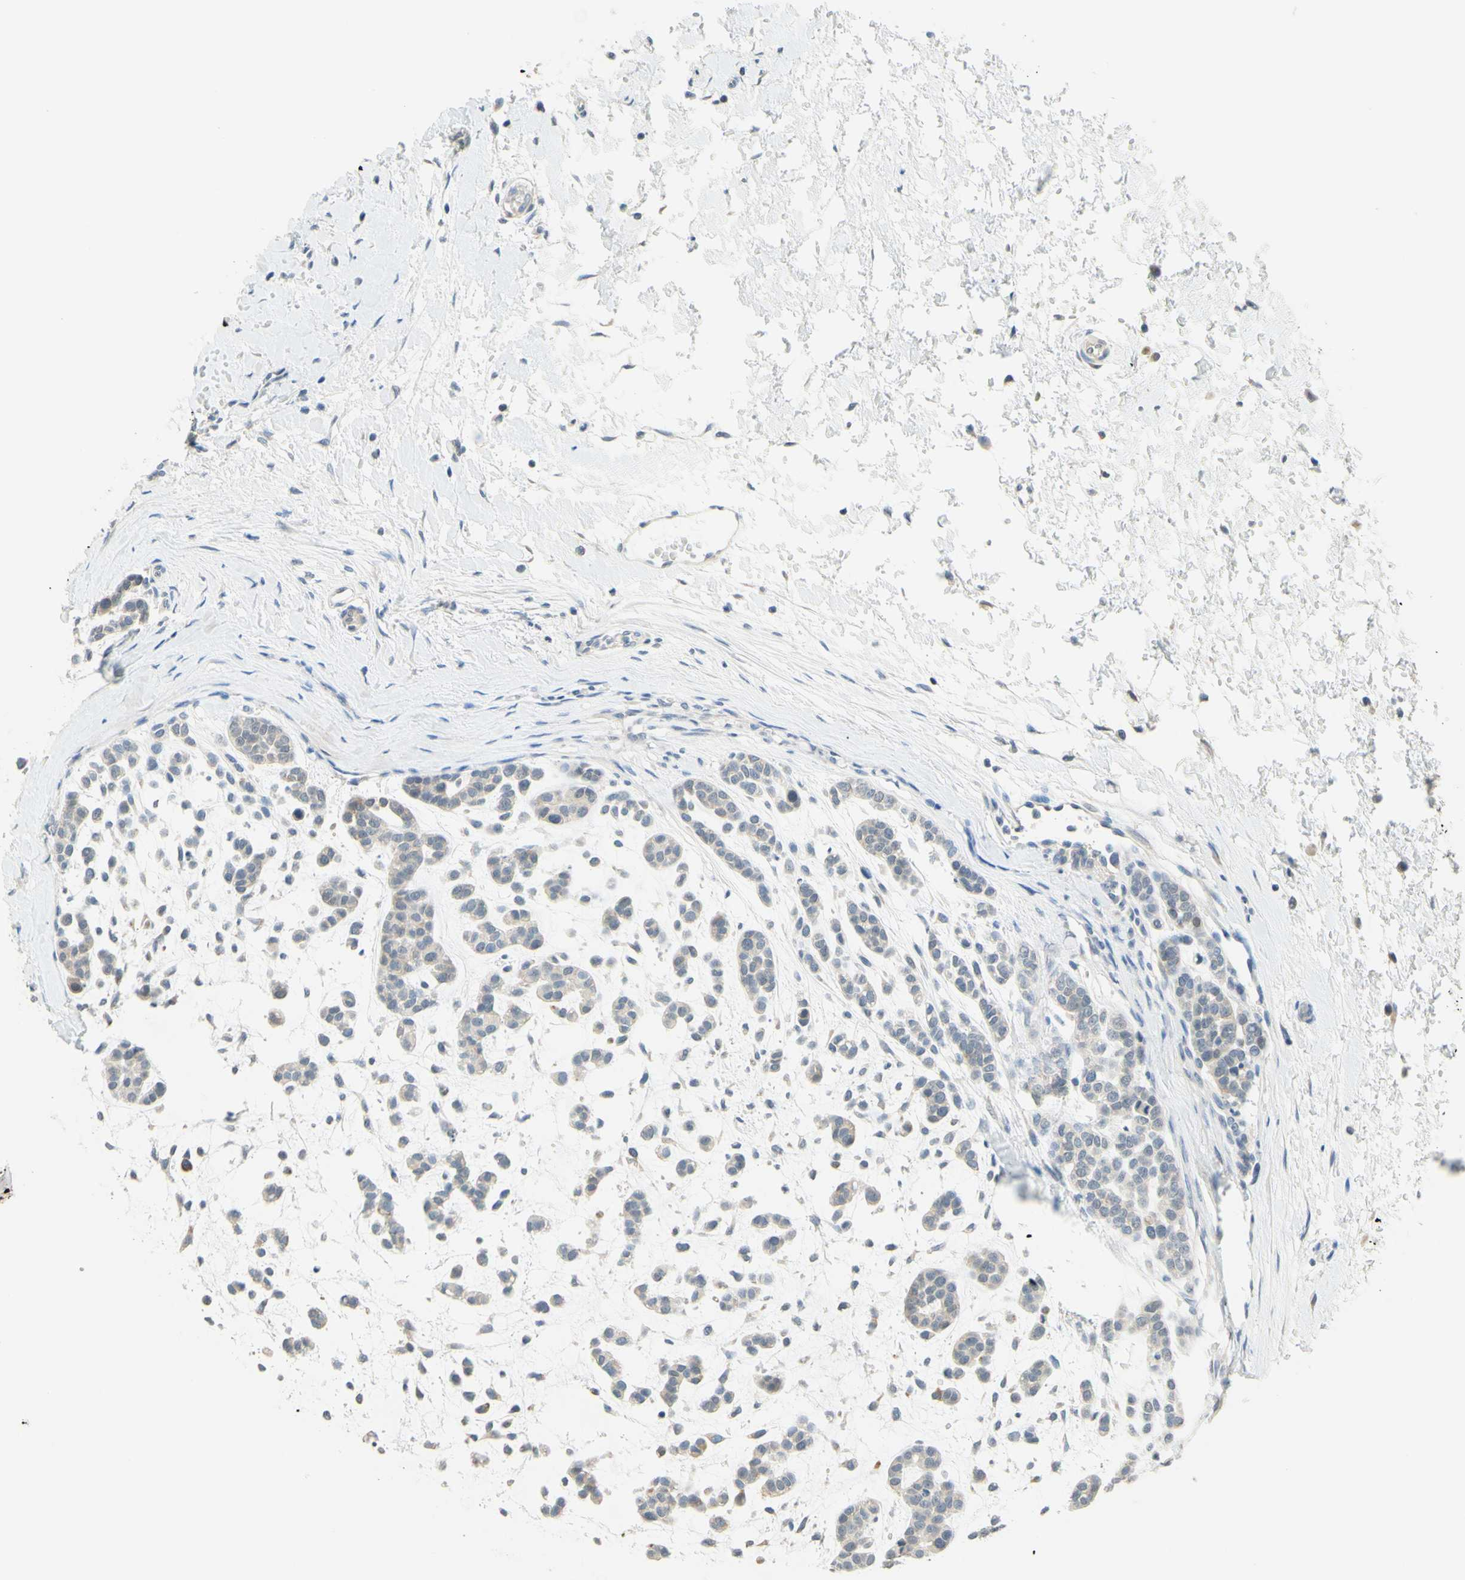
{"staining": {"intensity": "weak", "quantity": "25%-75%", "location": "cytoplasmic/membranous"}, "tissue": "head and neck cancer", "cell_type": "Tumor cells", "image_type": "cancer", "snomed": [{"axis": "morphology", "description": "Adenocarcinoma, NOS"}, {"axis": "morphology", "description": "Adenoma, NOS"}, {"axis": "topography", "description": "Head-Neck"}], "caption": "A photomicrograph showing weak cytoplasmic/membranous positivity in about 25%-75% of tumor cells in head and neck adenocarcinoma, as visualized by brown immunohistochemical staining.", "gene": "MAG", "patient": {"sex": "female", "age": 55}}